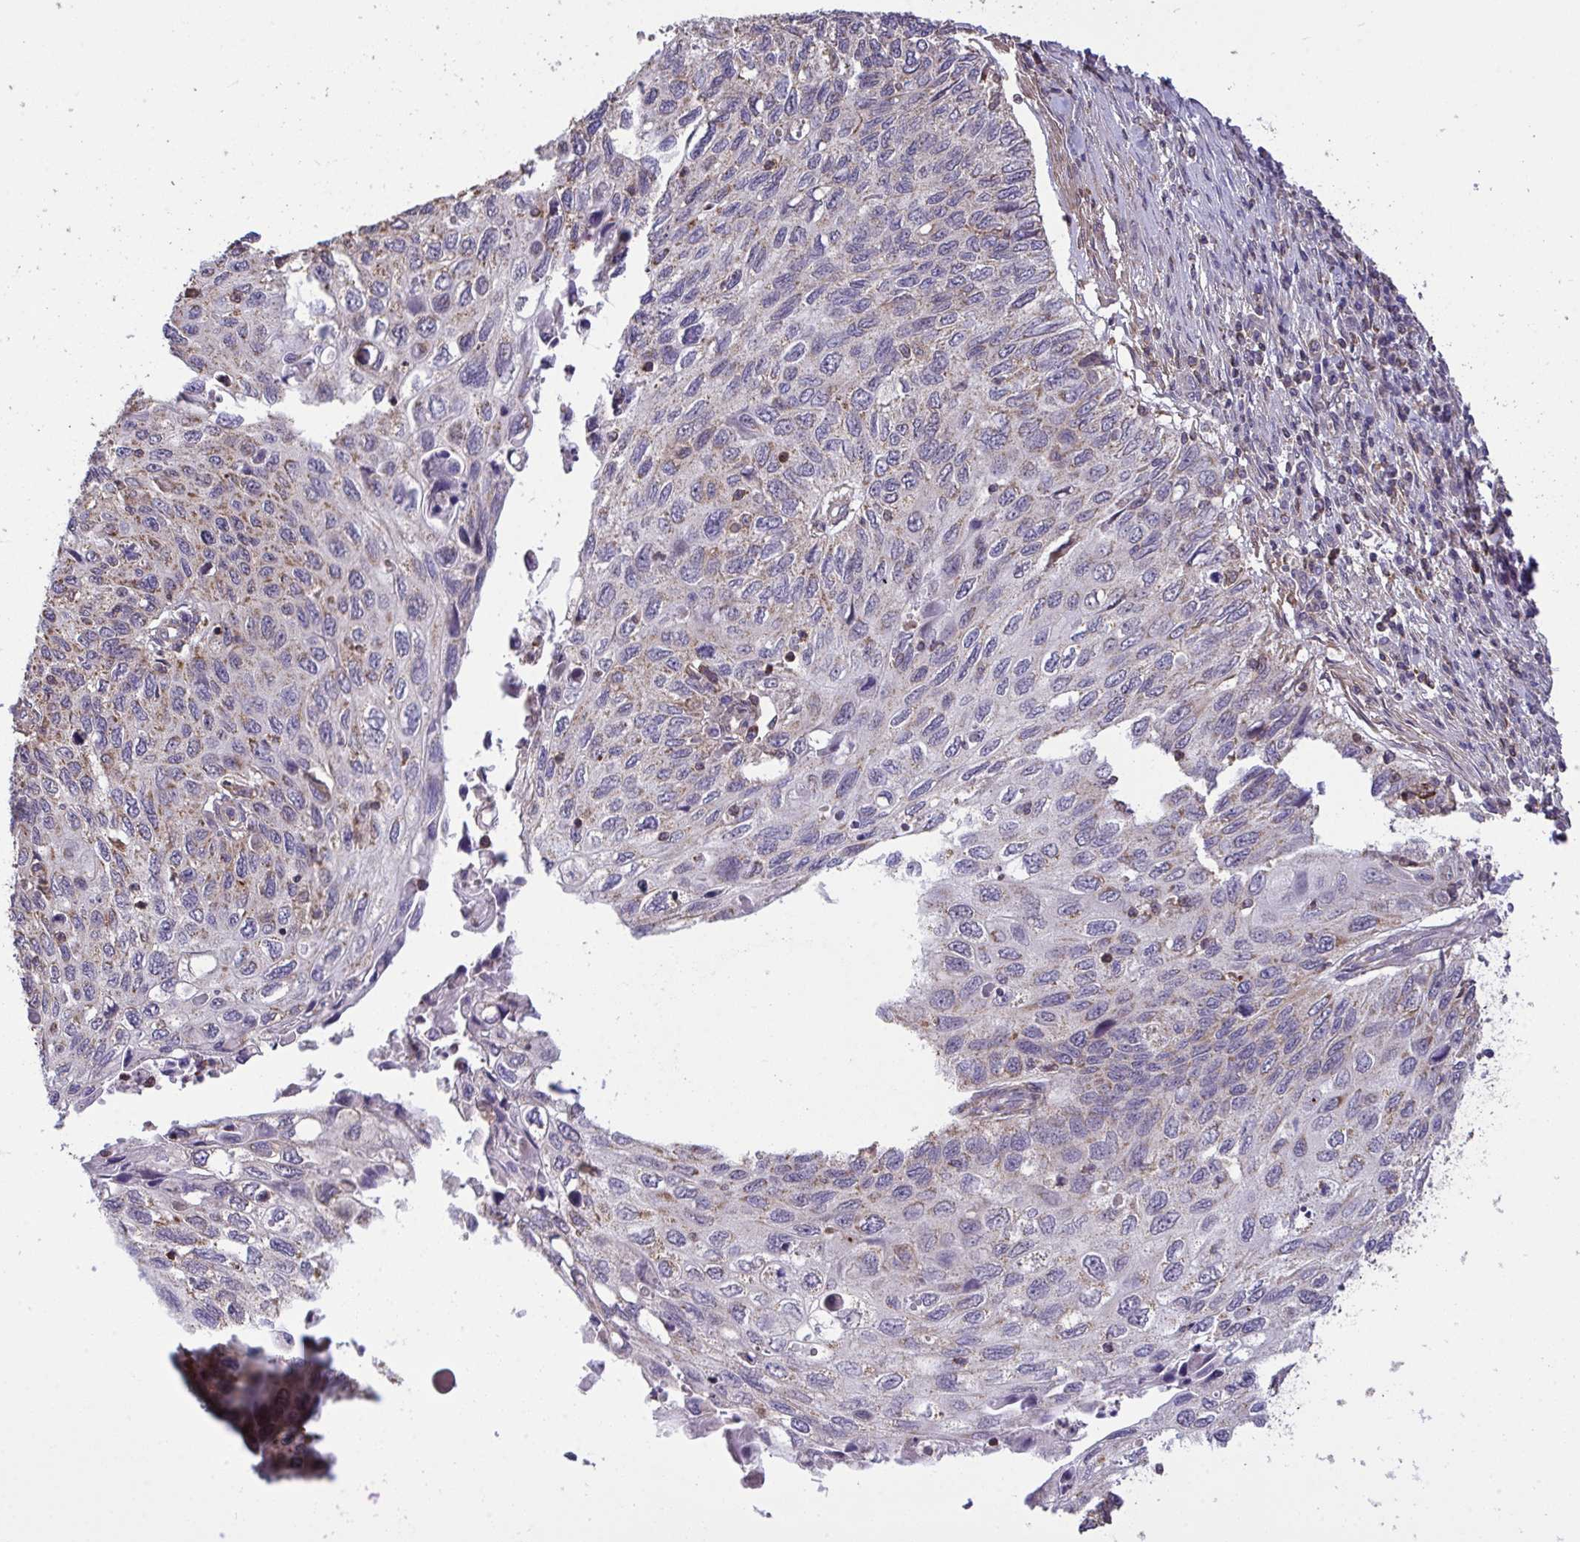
{"staining": {"intensity": "weak", "quantity": "<25%", "location": "cytoplasmic/membranous"}, "tissue": "cervical cancer", "cell_type": "Tumor cells", "image_type": "cancer", "snomed": [{"axis": "morphology", "description": "Squamous cell carcinoma, NOS"}, {"axis": "topography", "description": "Cervix"}], "caption": "Immunohistochemistry histopathology image of neoplastic tissue: human cervical cancer stained with DAB exhibits no significant protein expression in tumor cells.", "gene": "PPM1H", "patient": {"sex": "female", "age": 70}}